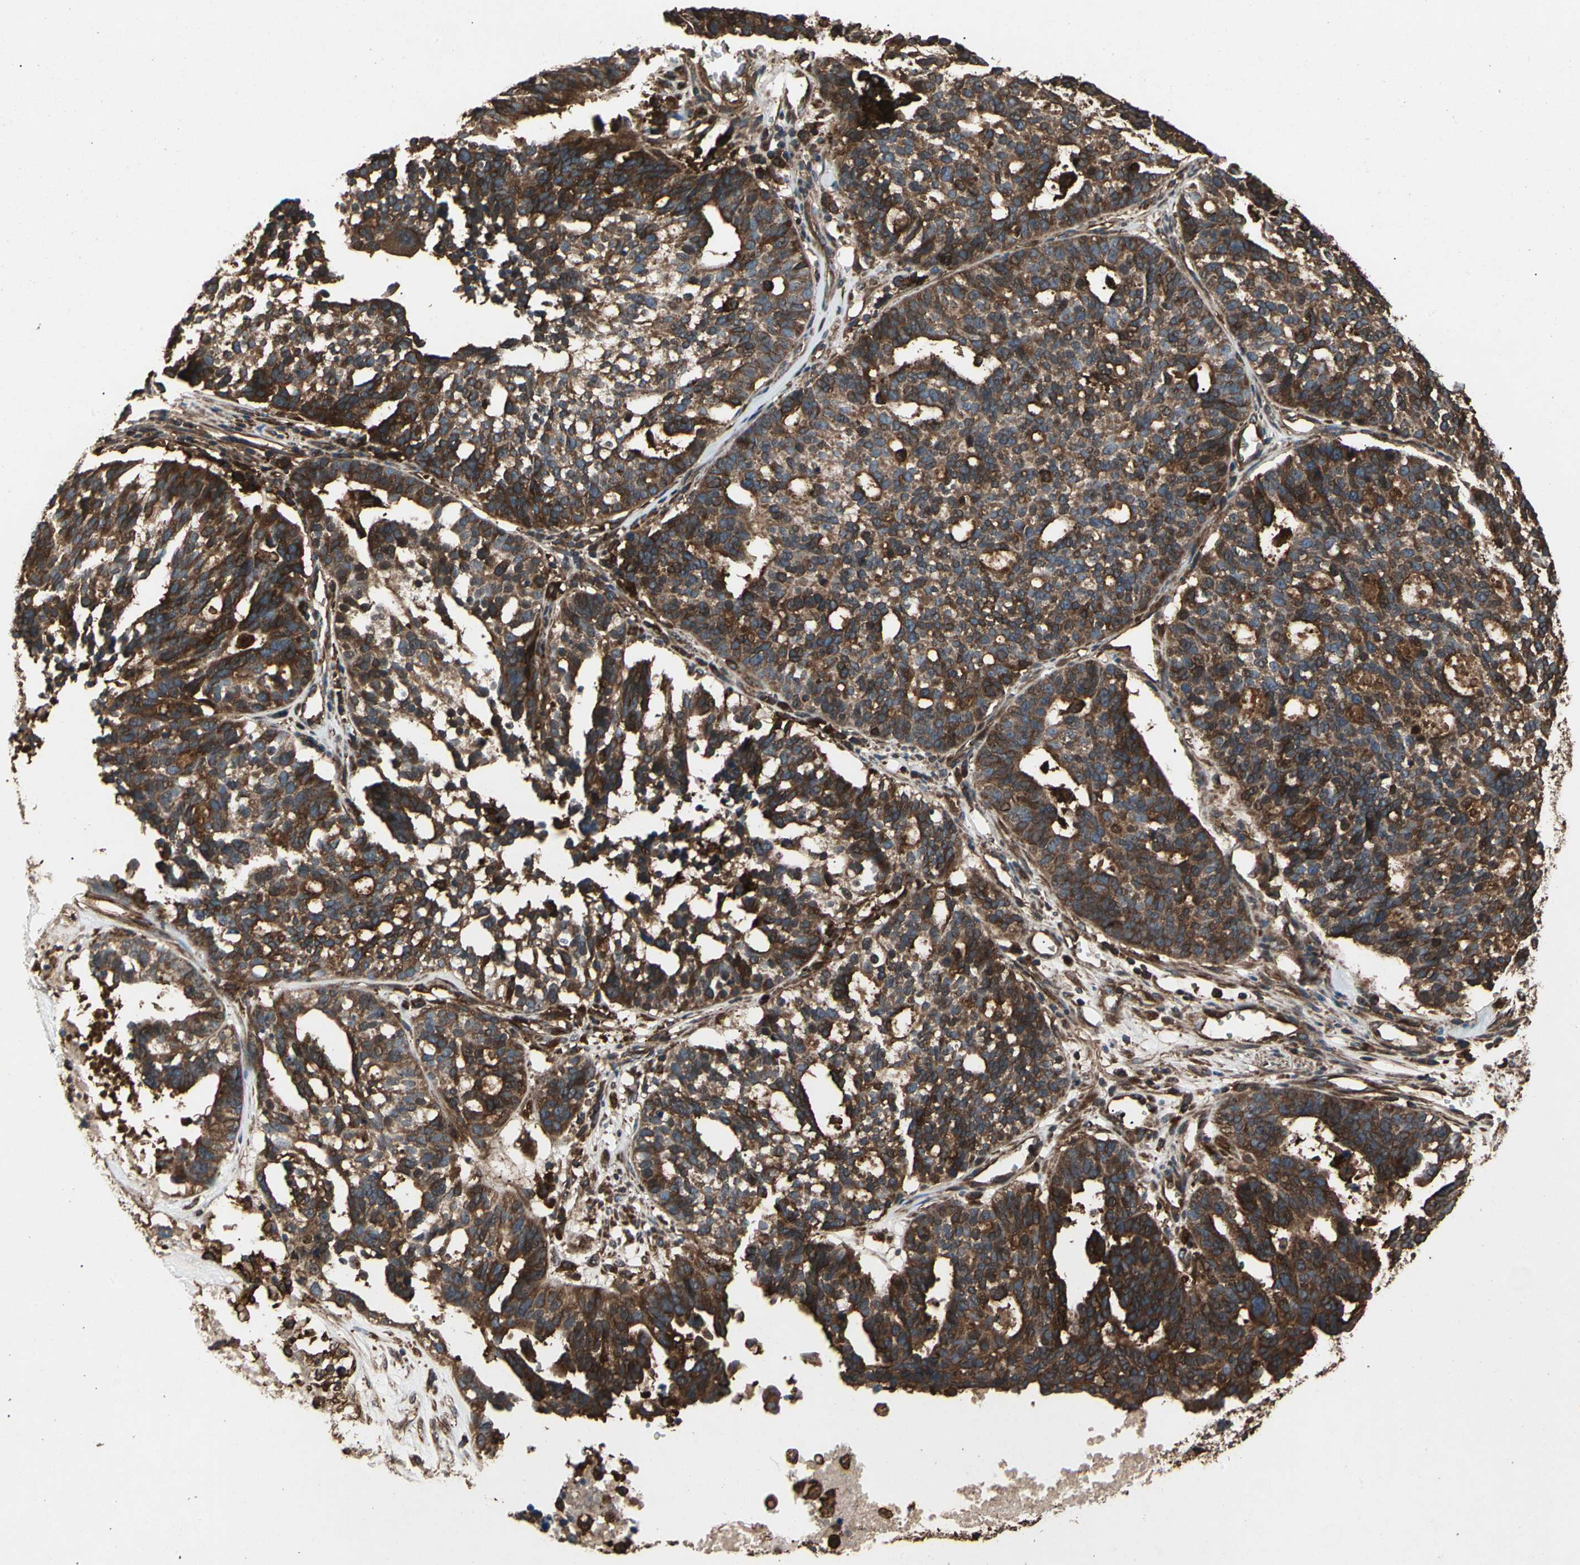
{"staining": {"intensity": "strong", "quantity": ">75%", "location": "cytoplasmic/membranous"}, "tissue": "ovarian cancer", "cell_type": "Tumor cells", "image_type": "cancer", "snomed": [{"axis": "morphology", "description": "Cystadenocarcinoma, serous, NOS"}, {"axis": "topography", "description": "Ovary"}], "caption": "Strong cytoplasmic/membranous protein staining is identified in approximately >75% of tumor cells in serous cystadenocarcinoma (ovarian). (brown staining indicates protein expression, while blue staining denotes nuclei).", "gene": "AGBL2", "patient": {"sex": "female", "age": 59}}